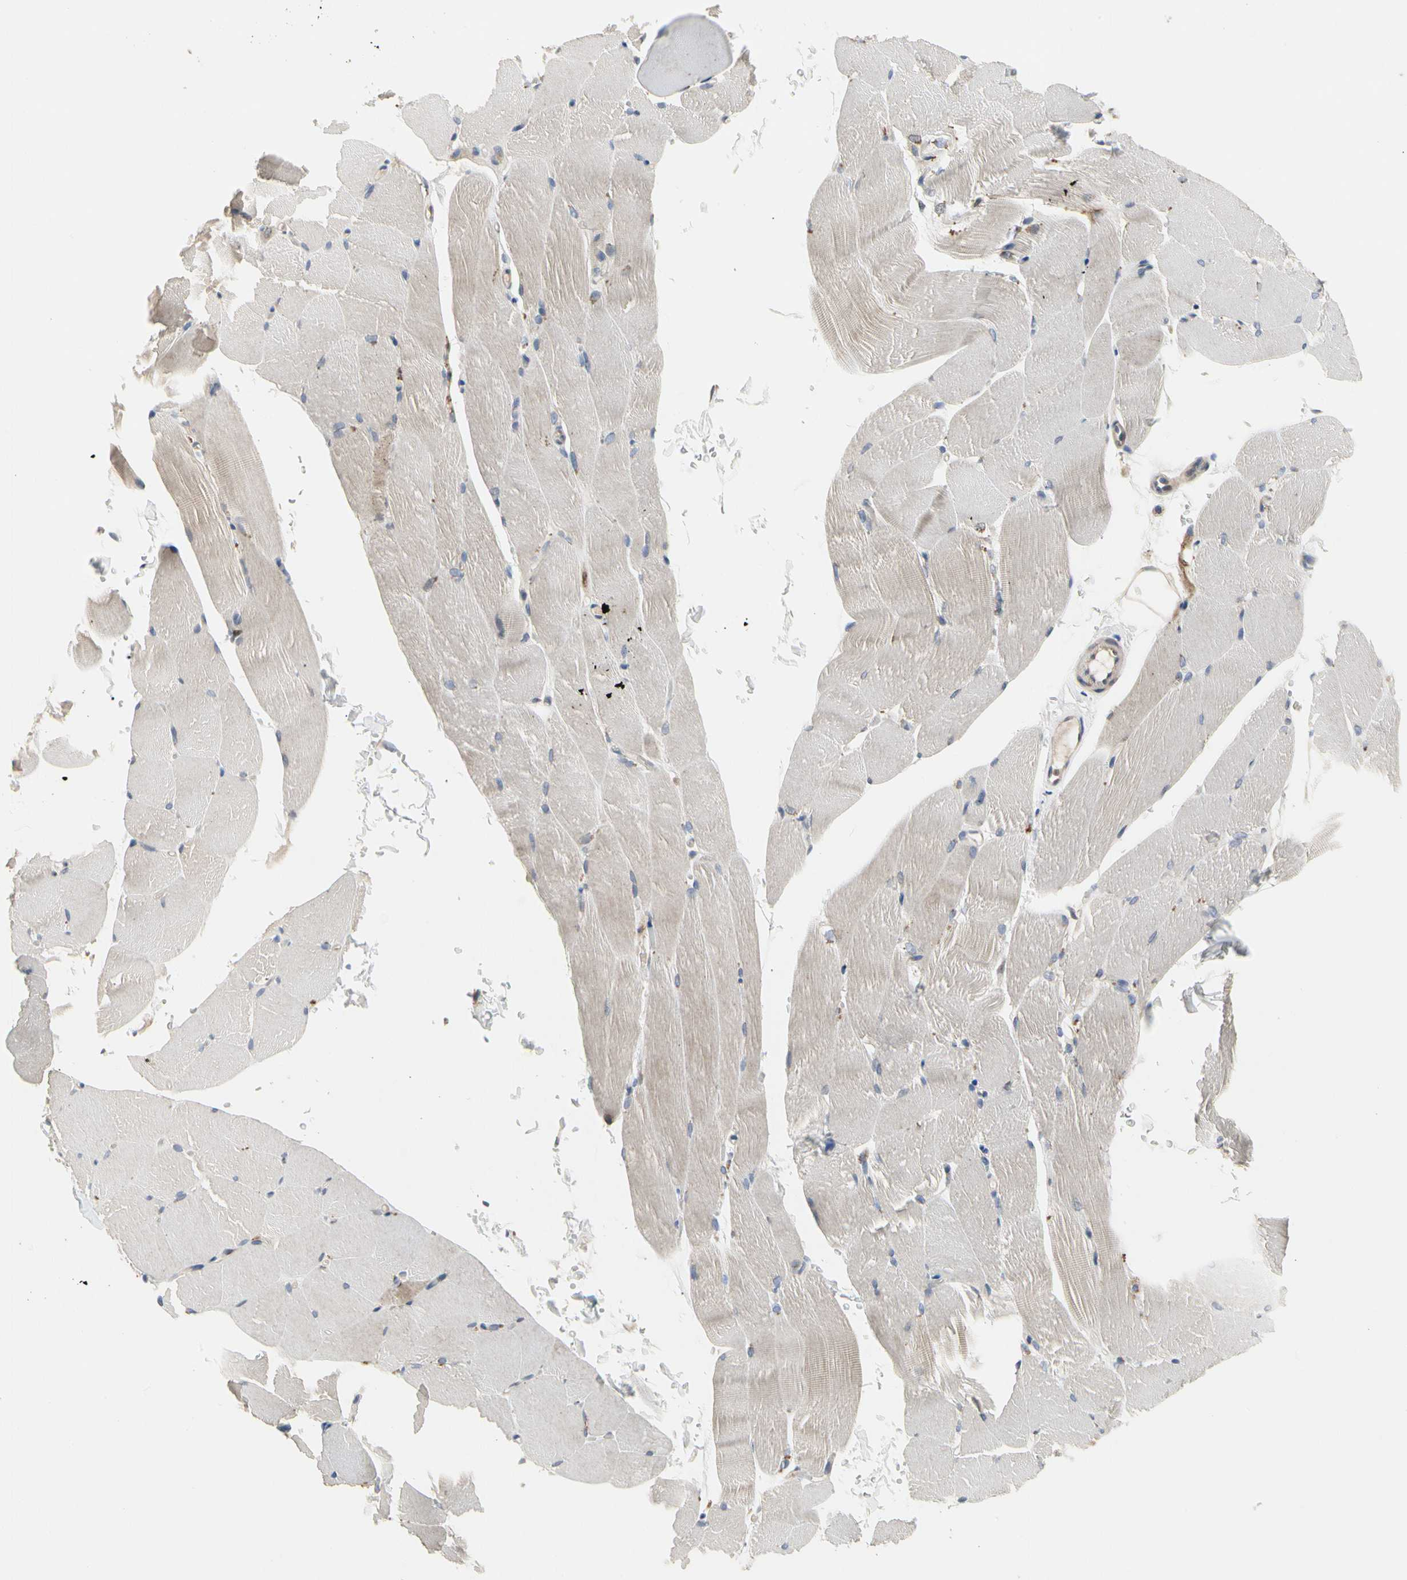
{"staining": {"intensity": "negative", "quantity": "none", "location": "none"}, "tissue": "skeletal muscle", "cell_type": "Myocytes", "image_type": "normal", "snomed": [{"axis": "morphology", "description": "Normal tissue, NOS"}, {"axis": "topography", "description": "Skeletal muscle"}, {"axis": "topography", "description": "Parathyroid gland"}], "caption": "This is an immunohistochemistry (IHC) photomicrograph of normal skeletal muscle. There is no positivity in myocytes.", "gene": "MMEL1", "patient": {"sex": "female", "age": 37}}